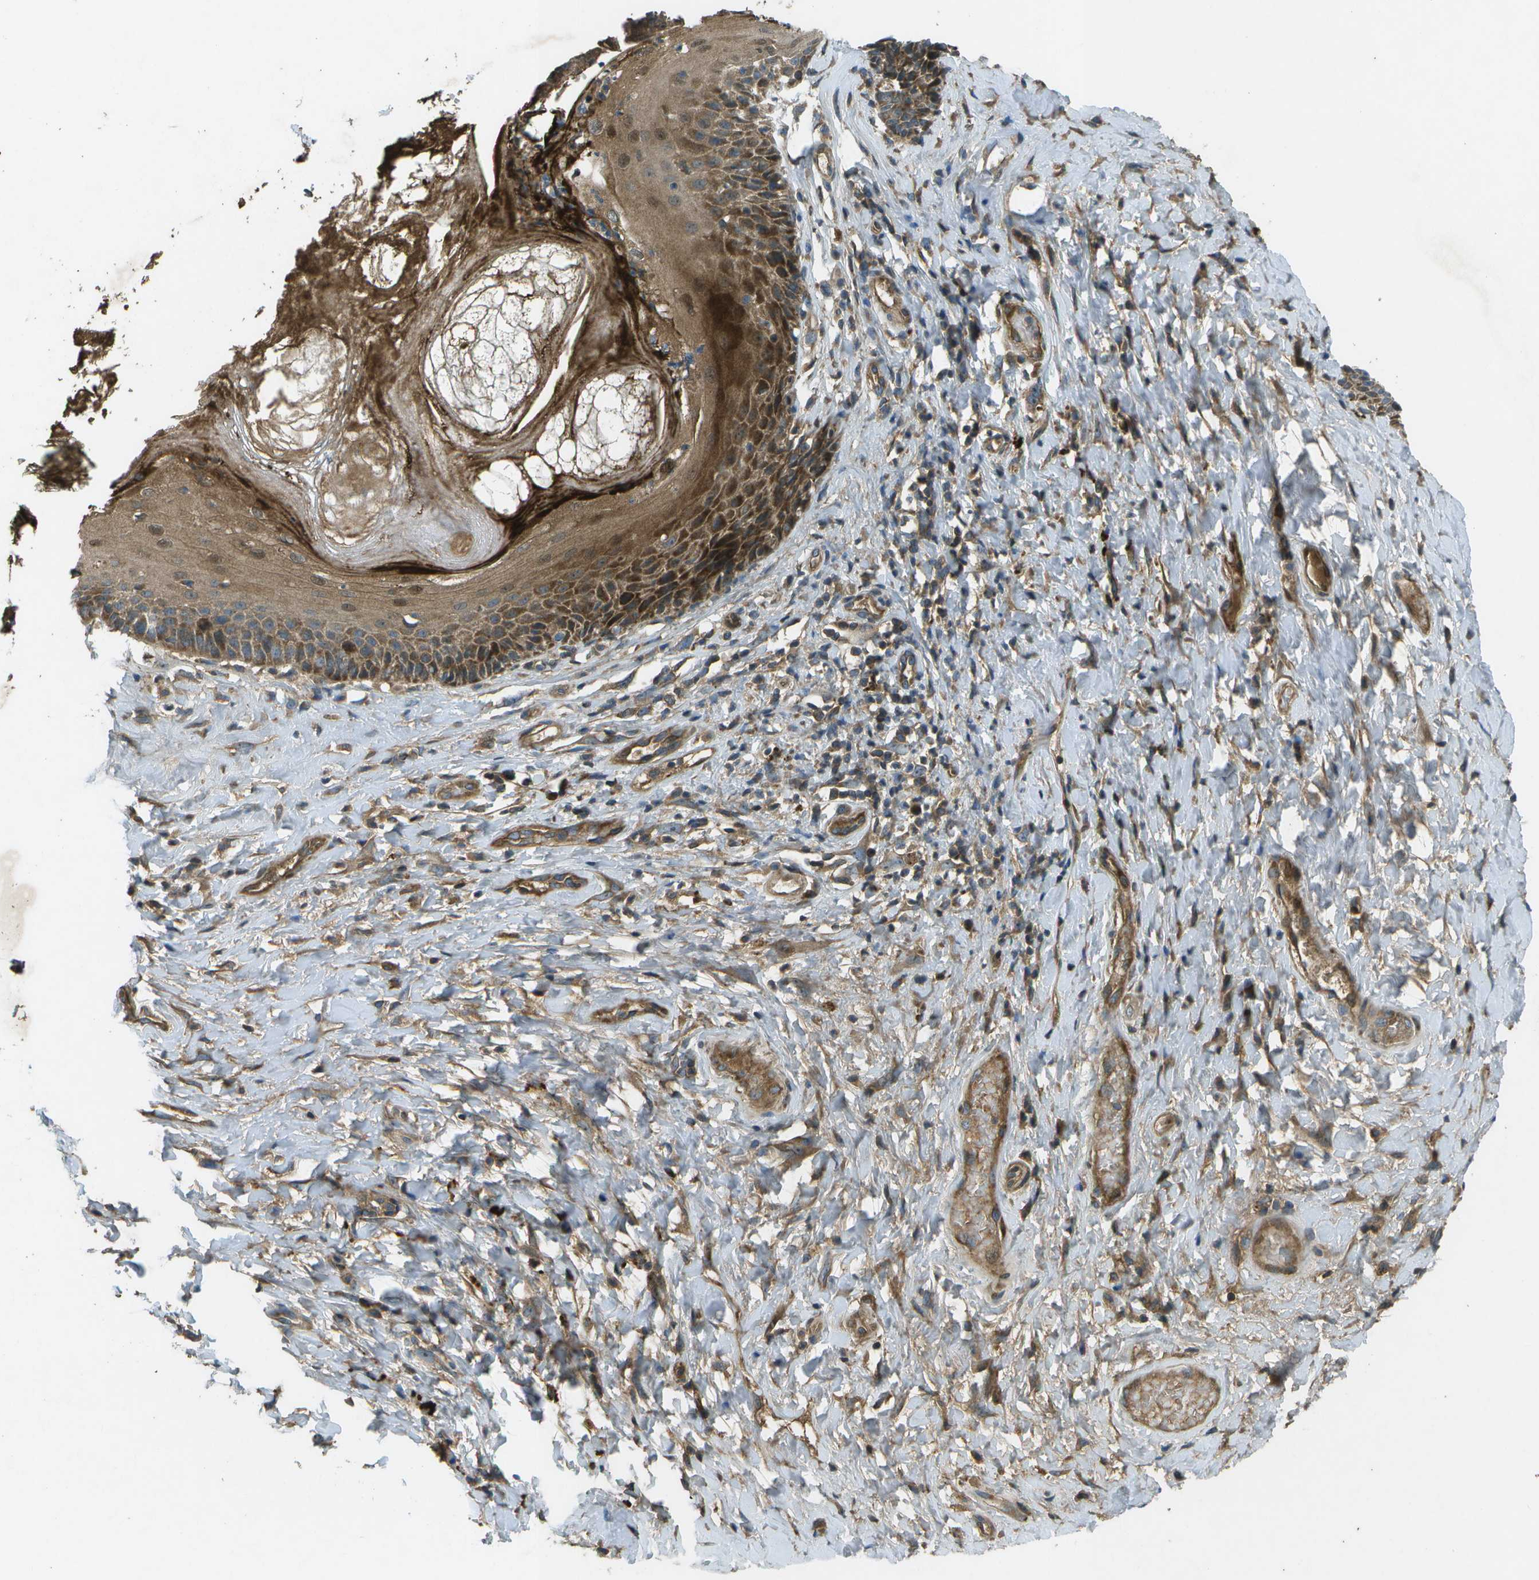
{"staining": {"intensity": "moderate", "quantity": ">75%", "location": "cytoplasmic/membranous"}, "tissue": "skin", "cell_type": "Epidermal cells", "image_type": "normal", "snomed": [{"axis": "morphology", "description": "Normal tissue, NOS"}, {"axis": "topography", "description": "Anal"}], "caption": "The photomicrograph displays immunohistochemical staining of normal skin. There is moderate cytoplasmic/membranous expression is appreciated in approximately >75% of epidermal cells. (IHC, brightfield microscopy, high magnification).", "gene": "PXYLP1", "patient": {"sex": "male", "age": 69}}